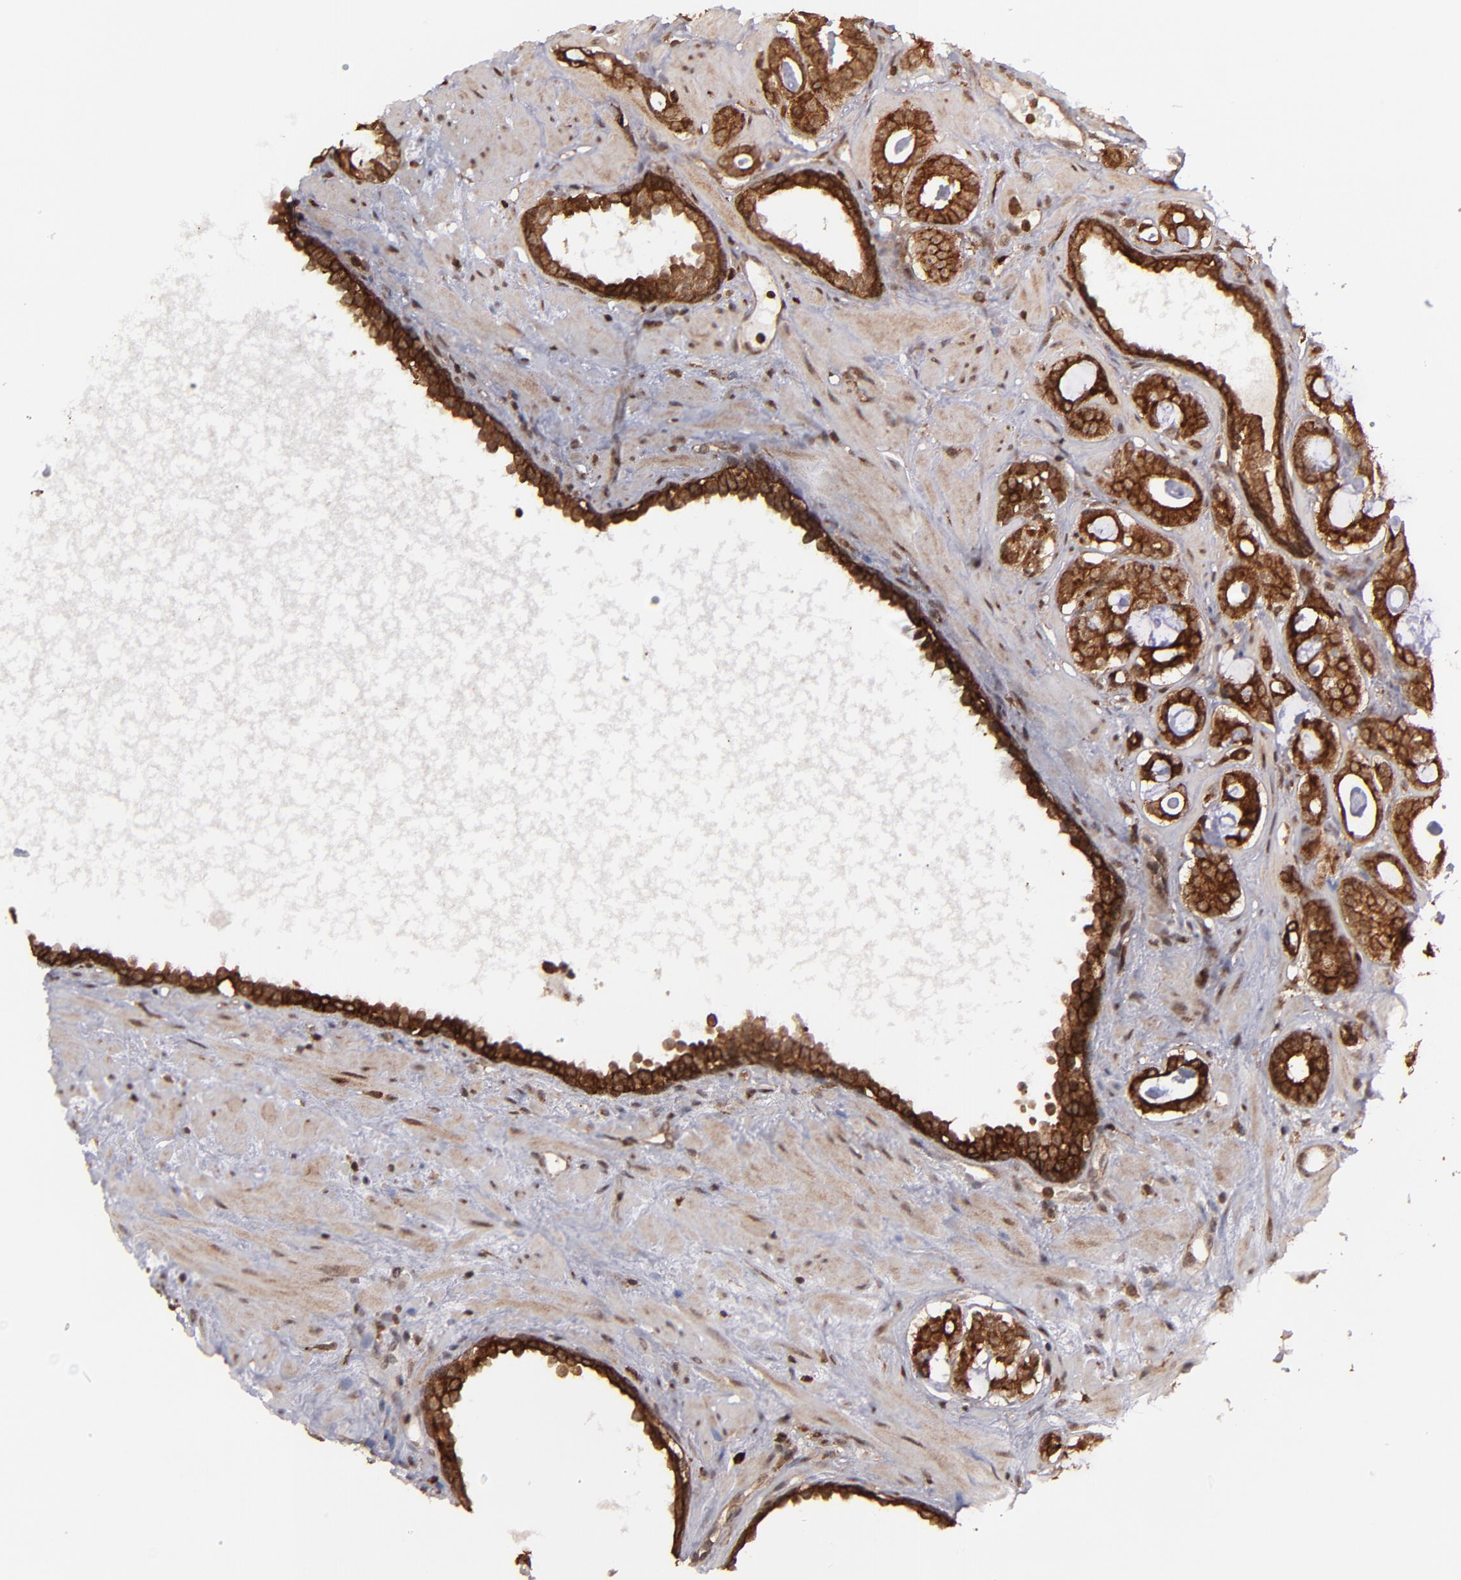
{"staining": {"intensity": "strong", "quantity": ">75%", "location": "cytoplasmic/membranous,nuclear"}, "tissue": "prostate cancer", "cell_type": "Tumor cells", "image_type": "cancer", "snomed": [{"axis": "morphology", "description": "Adenocarcinoma, Low grade"}, {"axis": "topography", "description": "Prostate"}], "caption": "Immunohistochemistry photomicrograph of neoplastic tissue: prostate cancer stained using immunohistochemistry (IHC) exhibits high levels of strong protein expression localized specifically in the cytoplasmic/membranous and nuclear of tumor cells, appearing as a cytoplasmic/membranous and nuclear brown color.", "gene": "RGS6", "patient": {"sex": "male", "age": 57}}